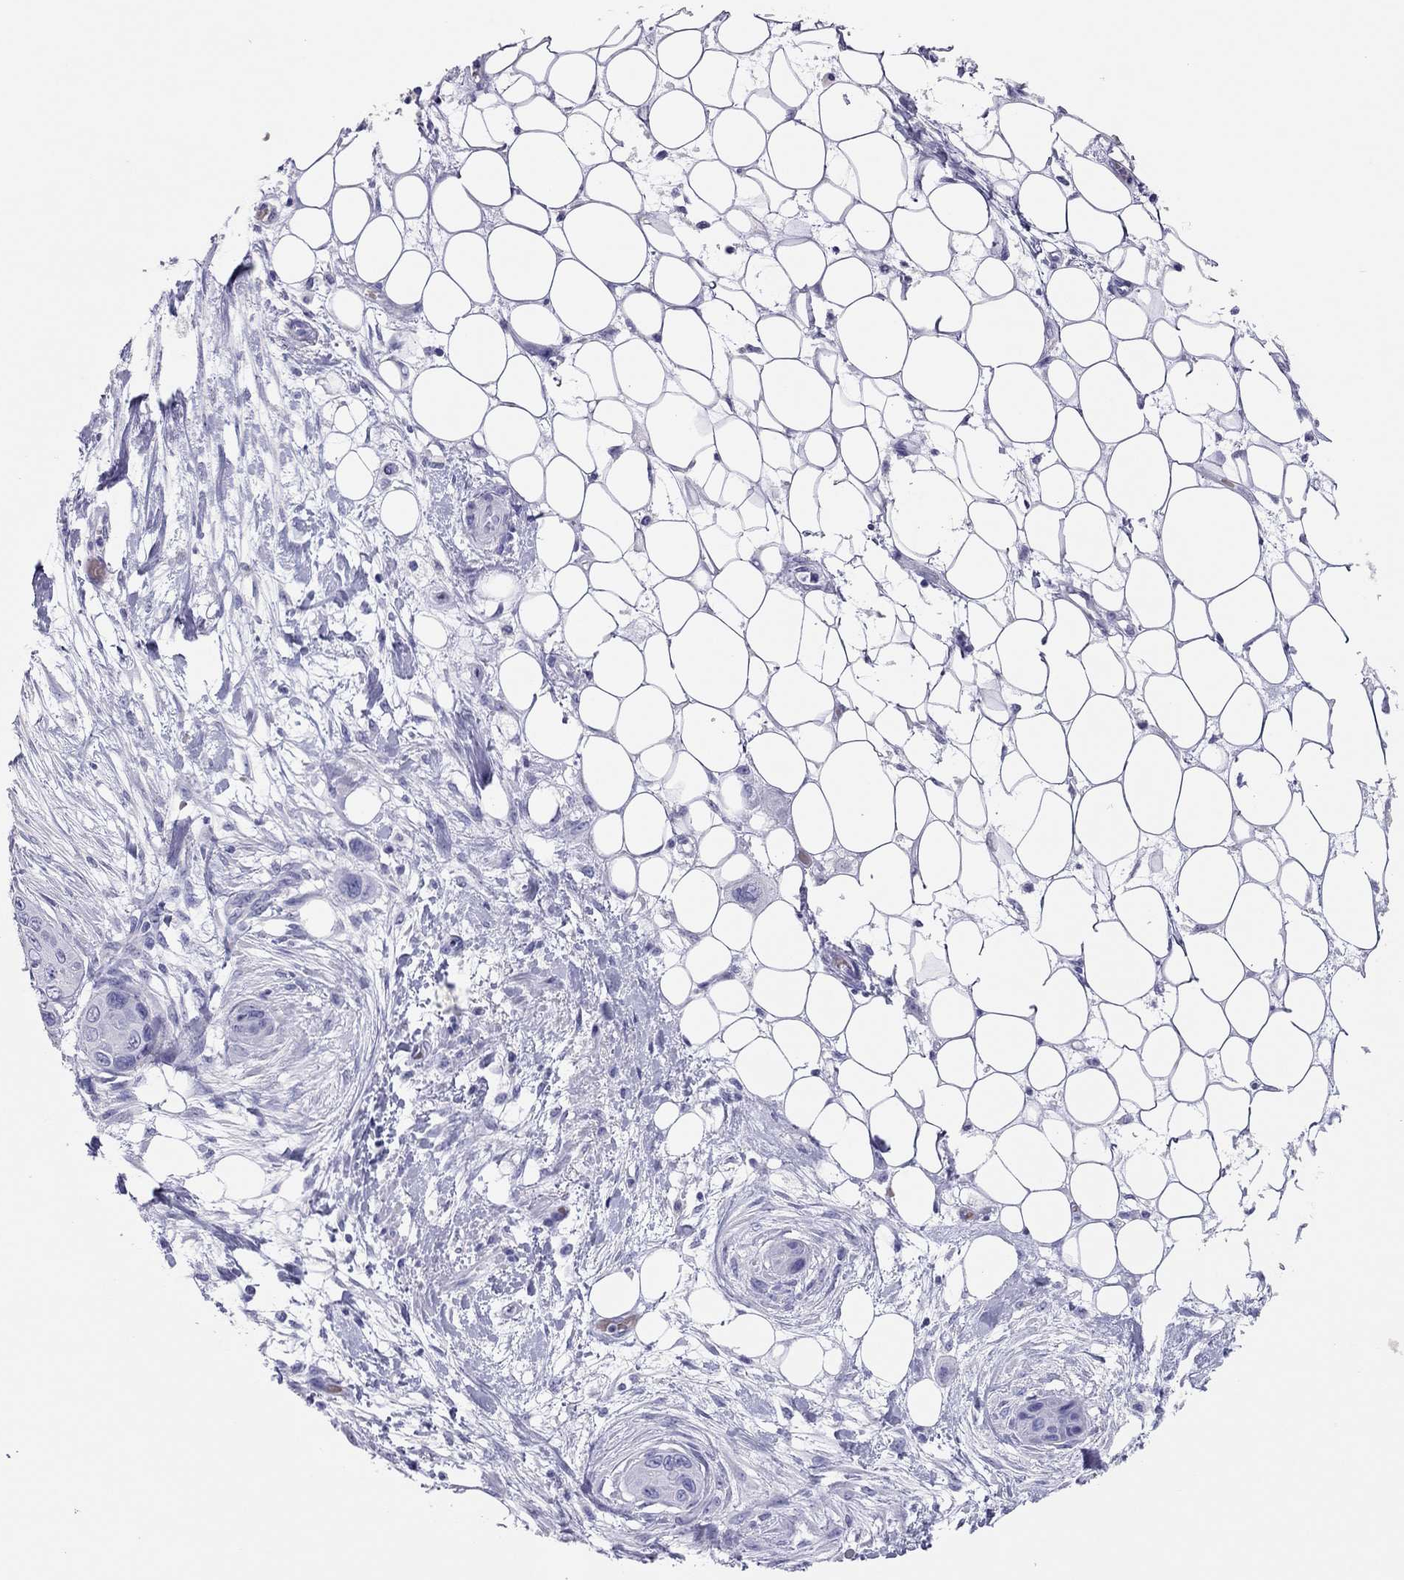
{"staining": {"intensity": "negative", "quantity": "none", "location": "none"}, "tissue": "skin cancer", "cell_type": "Tumor cells", "image_type": "cancer", "snomed": [{"axis": "morphology", "description": "Squamous cell carcinoma, NOS"}, {"axis": "topography", "description": "Skin"}], "caption": "The photomicrograph reveals no significant positivity in tumor cells of skin cancer (squamous cell carcinoma). (Brightfield microscopy of DAB (3,3'-diaminobenzidine) immunohistochemistry (IHC) at high magnification).", "gene": "TSHB", "patient": {"sex": "male", "age": 79}}